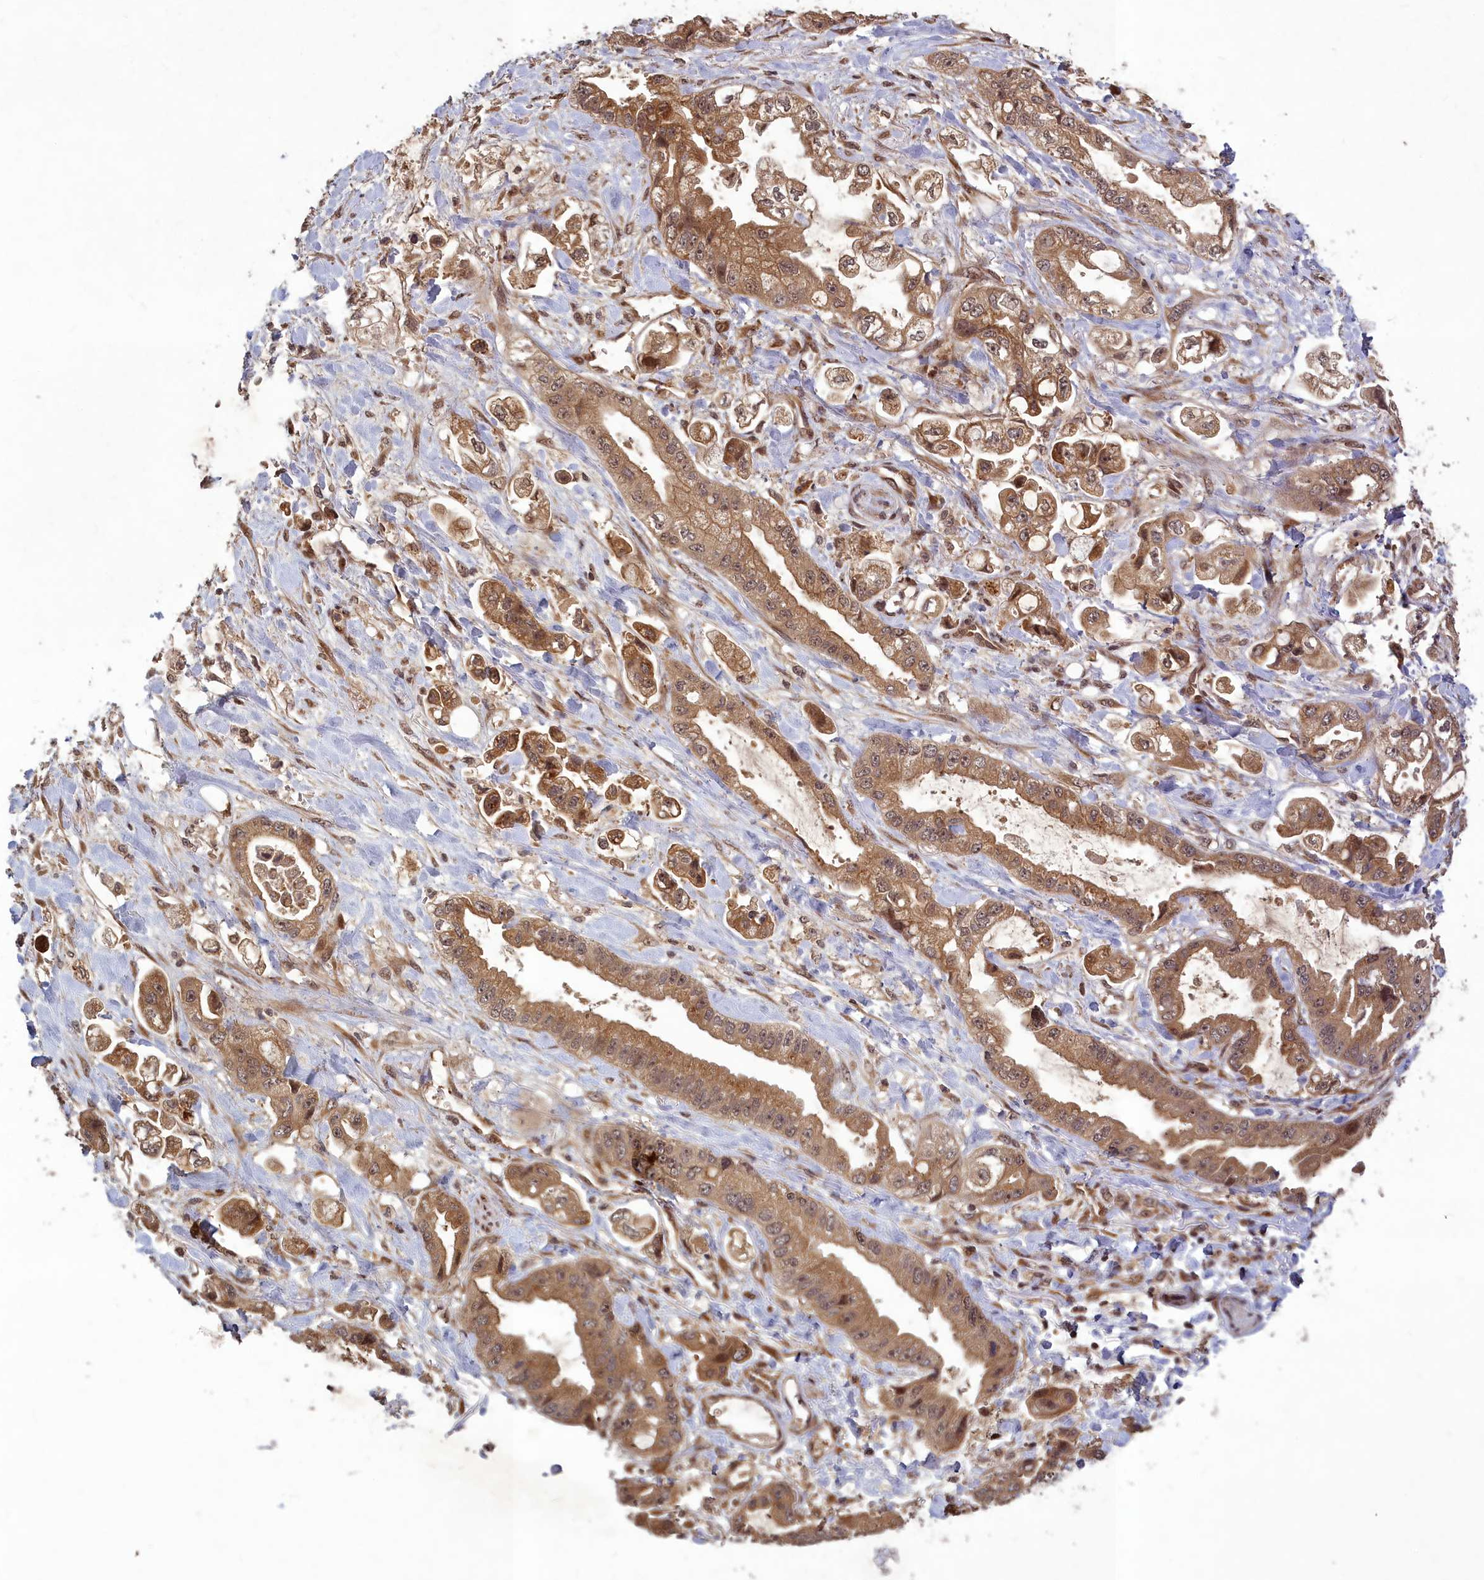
{"staining": {"intensity": "moderate", "quantity": ">75%", "location": "cytoplasmic/membranous,nuclear"}, "tissue": "stomach cancer", "cell_type": "Tumor cells", "image_type": "cancer", "snomed": [{"axis": "morphology", "description": "Adenocarcinoma, NOS"}, {"axis": "topography", "description": "Stomach"}], "caption": "Human stomach cancer (adenocarcinoma) stained for a protein (brown) exhibits moderate cytoplasmic/membranous and nuclear positive expression in approximately >75% of tumor cells.", "gene": "SRMS", "patient": {"sex": "male", "age": 62}}